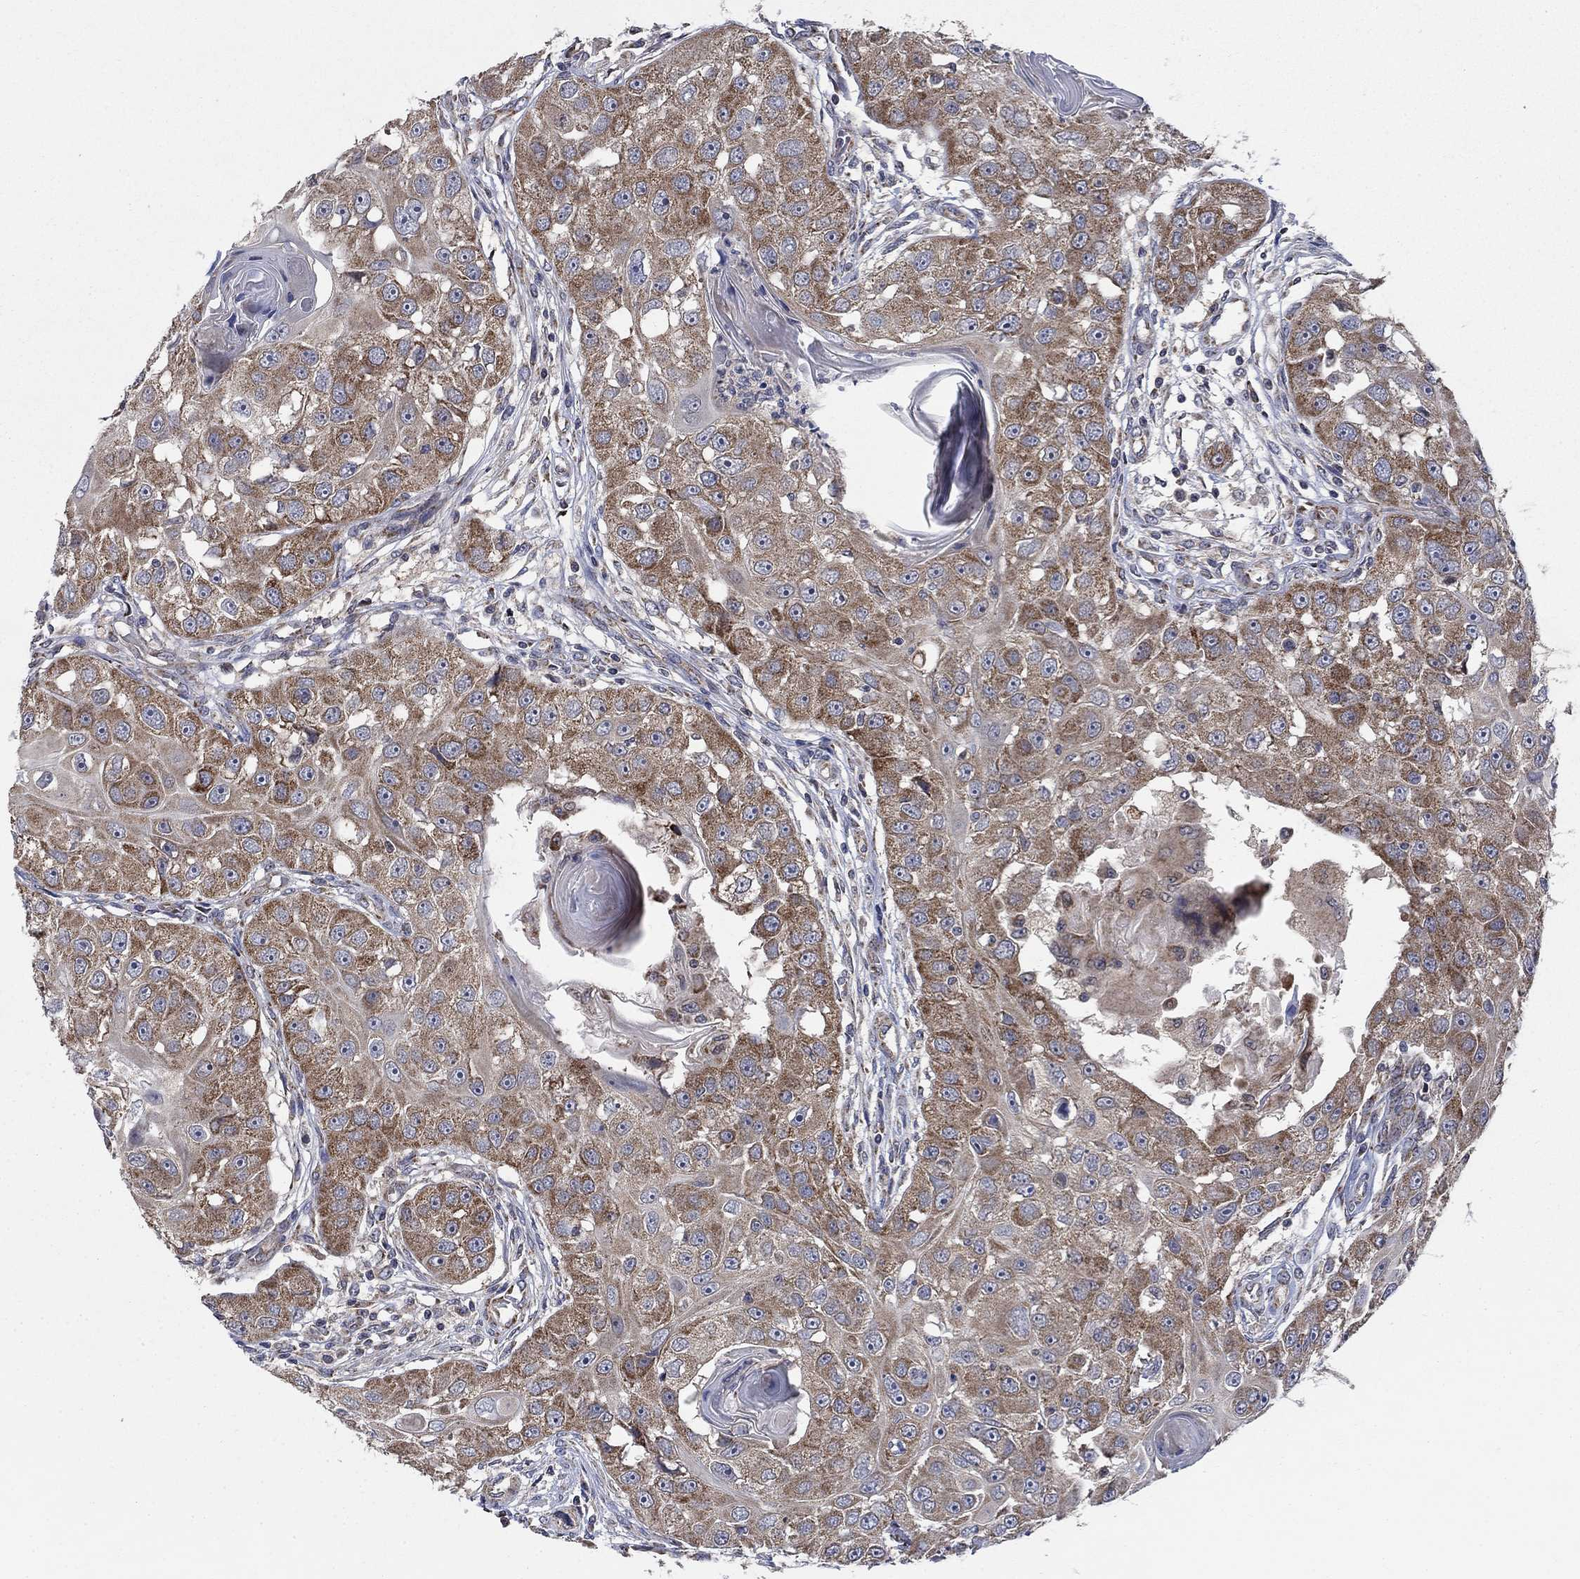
{"staining": {"intensity": "strong", "quantity": ">75%", "location": "cytoplasmic/membranous"}, "tissue": "head and neck cancer", "cell_type": "Tumor cells", "image_type": "cancer", "snomed": [{"axis": "morphology", "description": "Squamous cell carcinoma, NOS"}, {"axis": "topography", "description": "Head-Neck"}], "caption": "Tumor cells display strong cytoplasmic/membranous positivity in approximately >75% of cells in head and neck squamous cell carcinoma.", "gene": "NME7", "patient": {"sex": "male", "age": 51}}